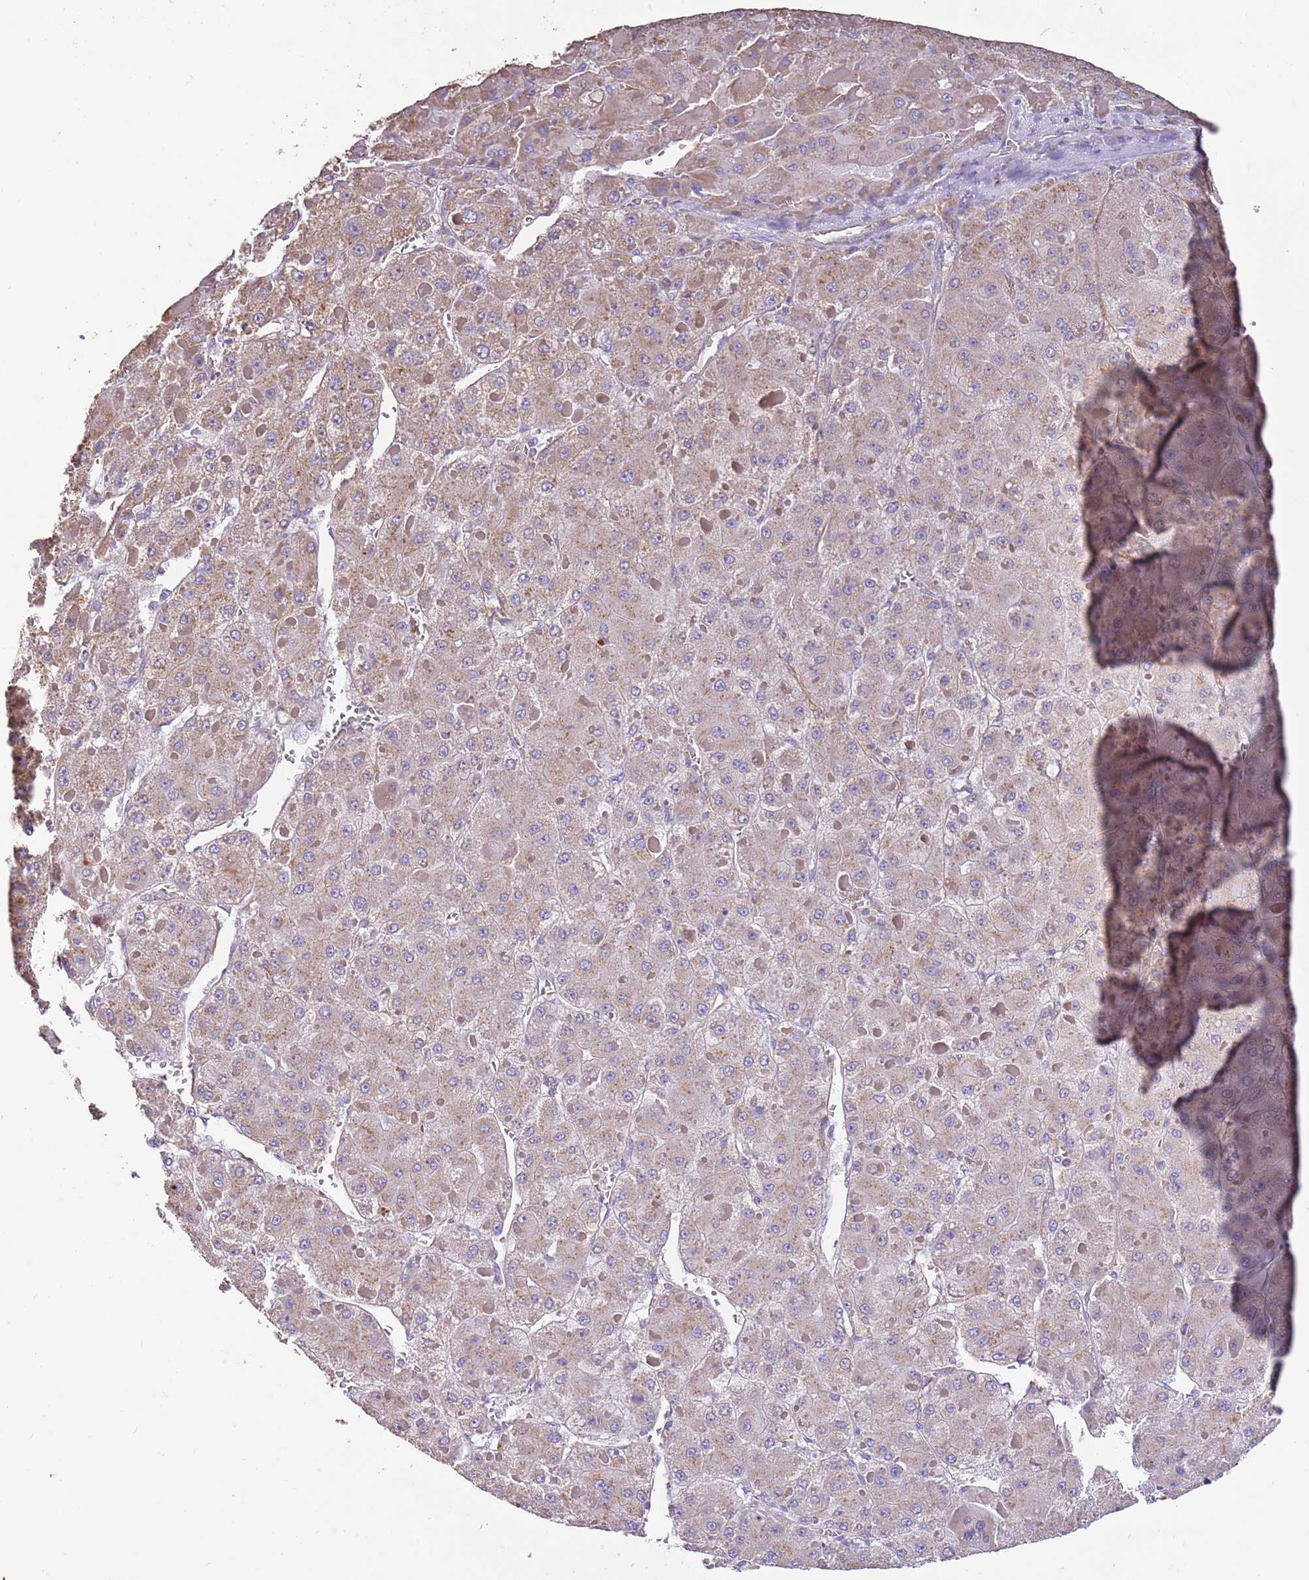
{"staining": {"intensity": "weak", "quantity": ">75%", "location": "cytoplasmic/membranous"}, "tissue": "liver cancer", "cell_type": "Tumor cells", "image_type": "cancer", "snomed": [{"axis": "morphology", "description": "Carcinoma, Hepatocellular, NOS"}, {"axis": "topography", "description": "Liver"}], "caption": "IHC of human liver hepatocellular carcinoma exhibits low levels of weak cytoplasmic/membranous positivity in approximately >75% of tumor cells.", "gene": "DOCK9", "patient": {"sex": "female", "age": 73}}